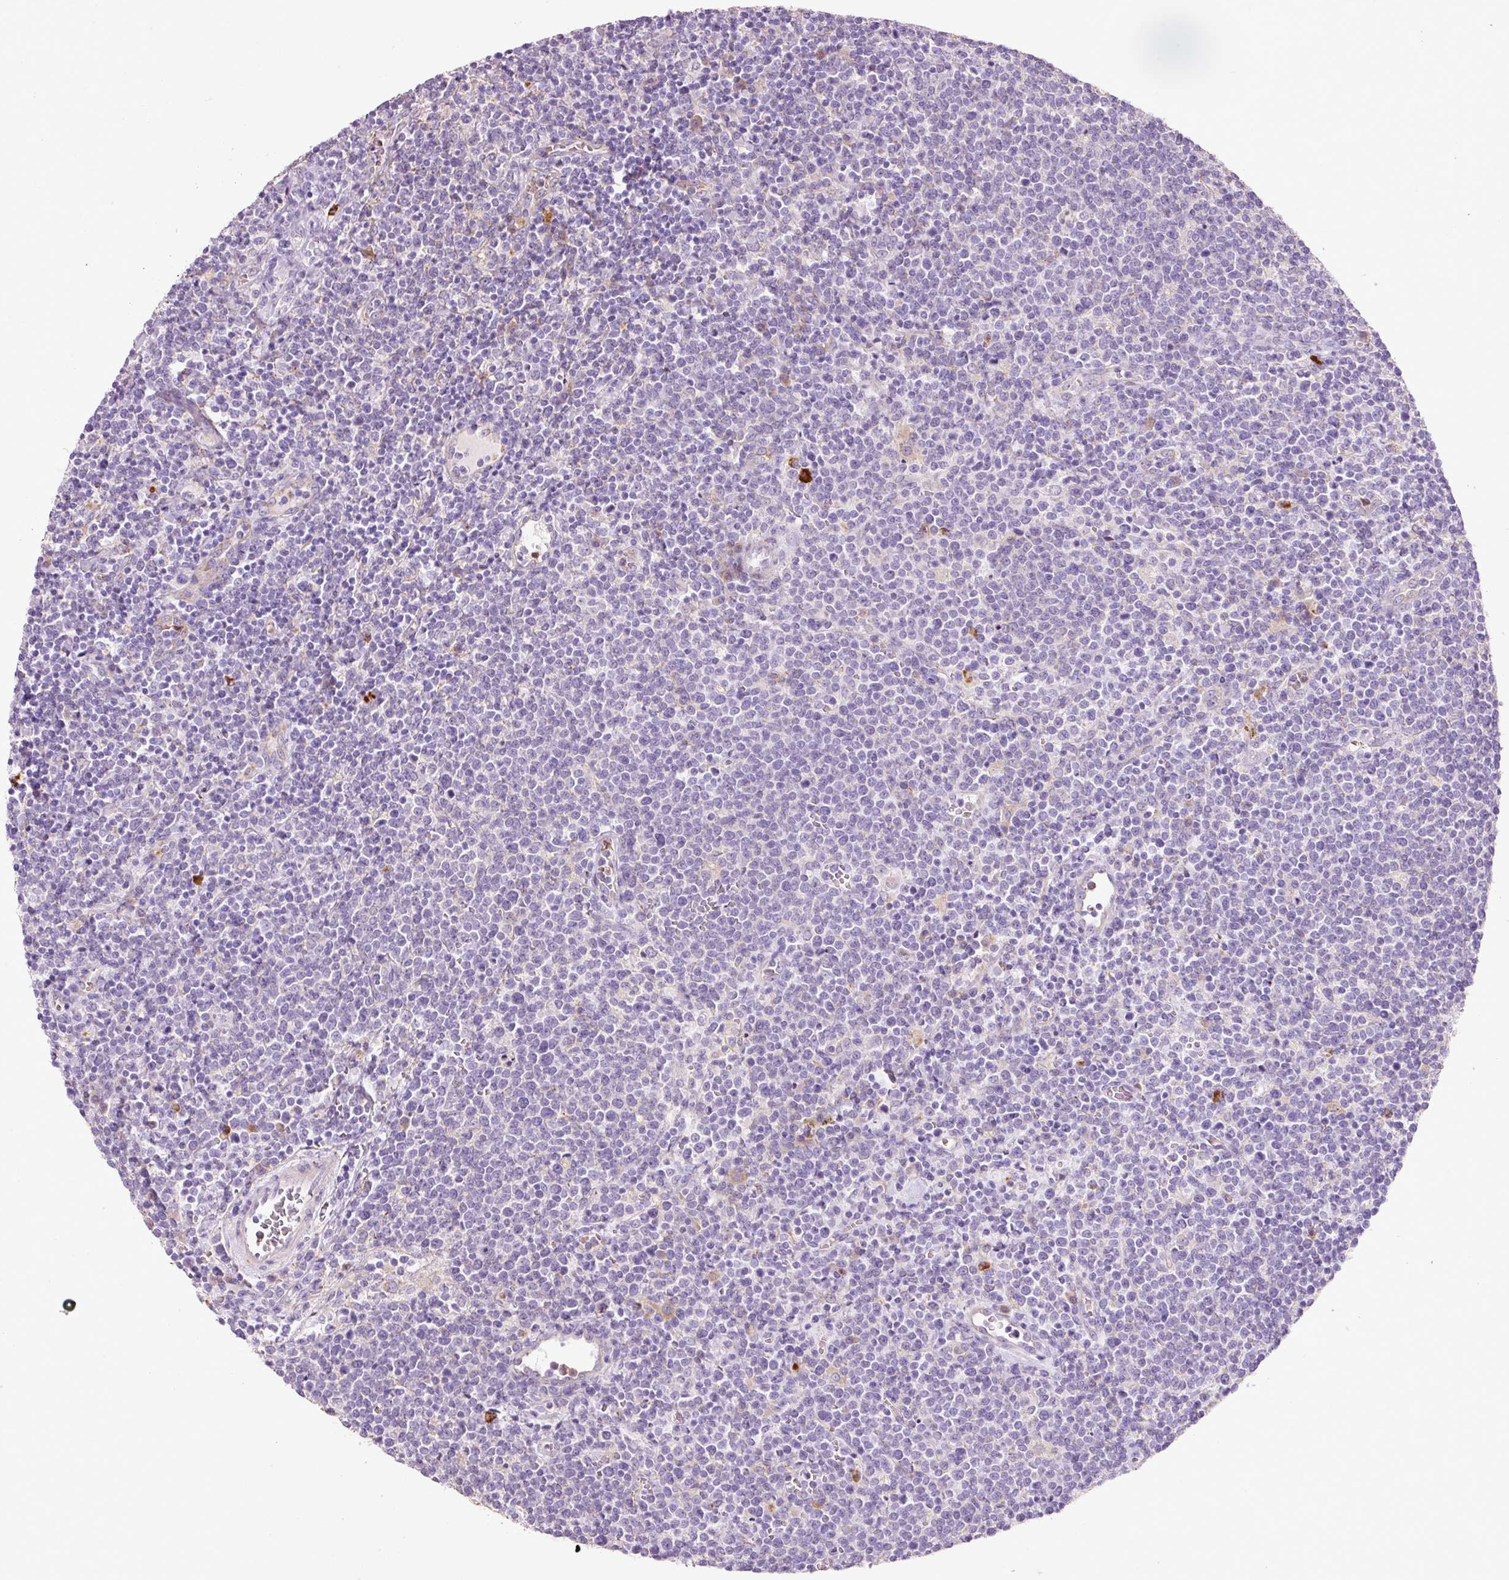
{"staining": {"intensity": "negative", "quantity": "none", "location": "none"}, "tissue": "lymphoma", "cell_type": "Tumor cells", "image_type": "cancer", "snomed": [{"axis": "morphology", "description": "Malignant lymphoma, non-Hodgkin's type, High grade"}, {"axis": "topography", "description": "Lymph node"}], "caption": "A photomicrograph of lymphoma stained for a protein reveals no brown staining in tumor cells.", "gene": "TMC8", "patient": {"sex": "male", "age": 61}}